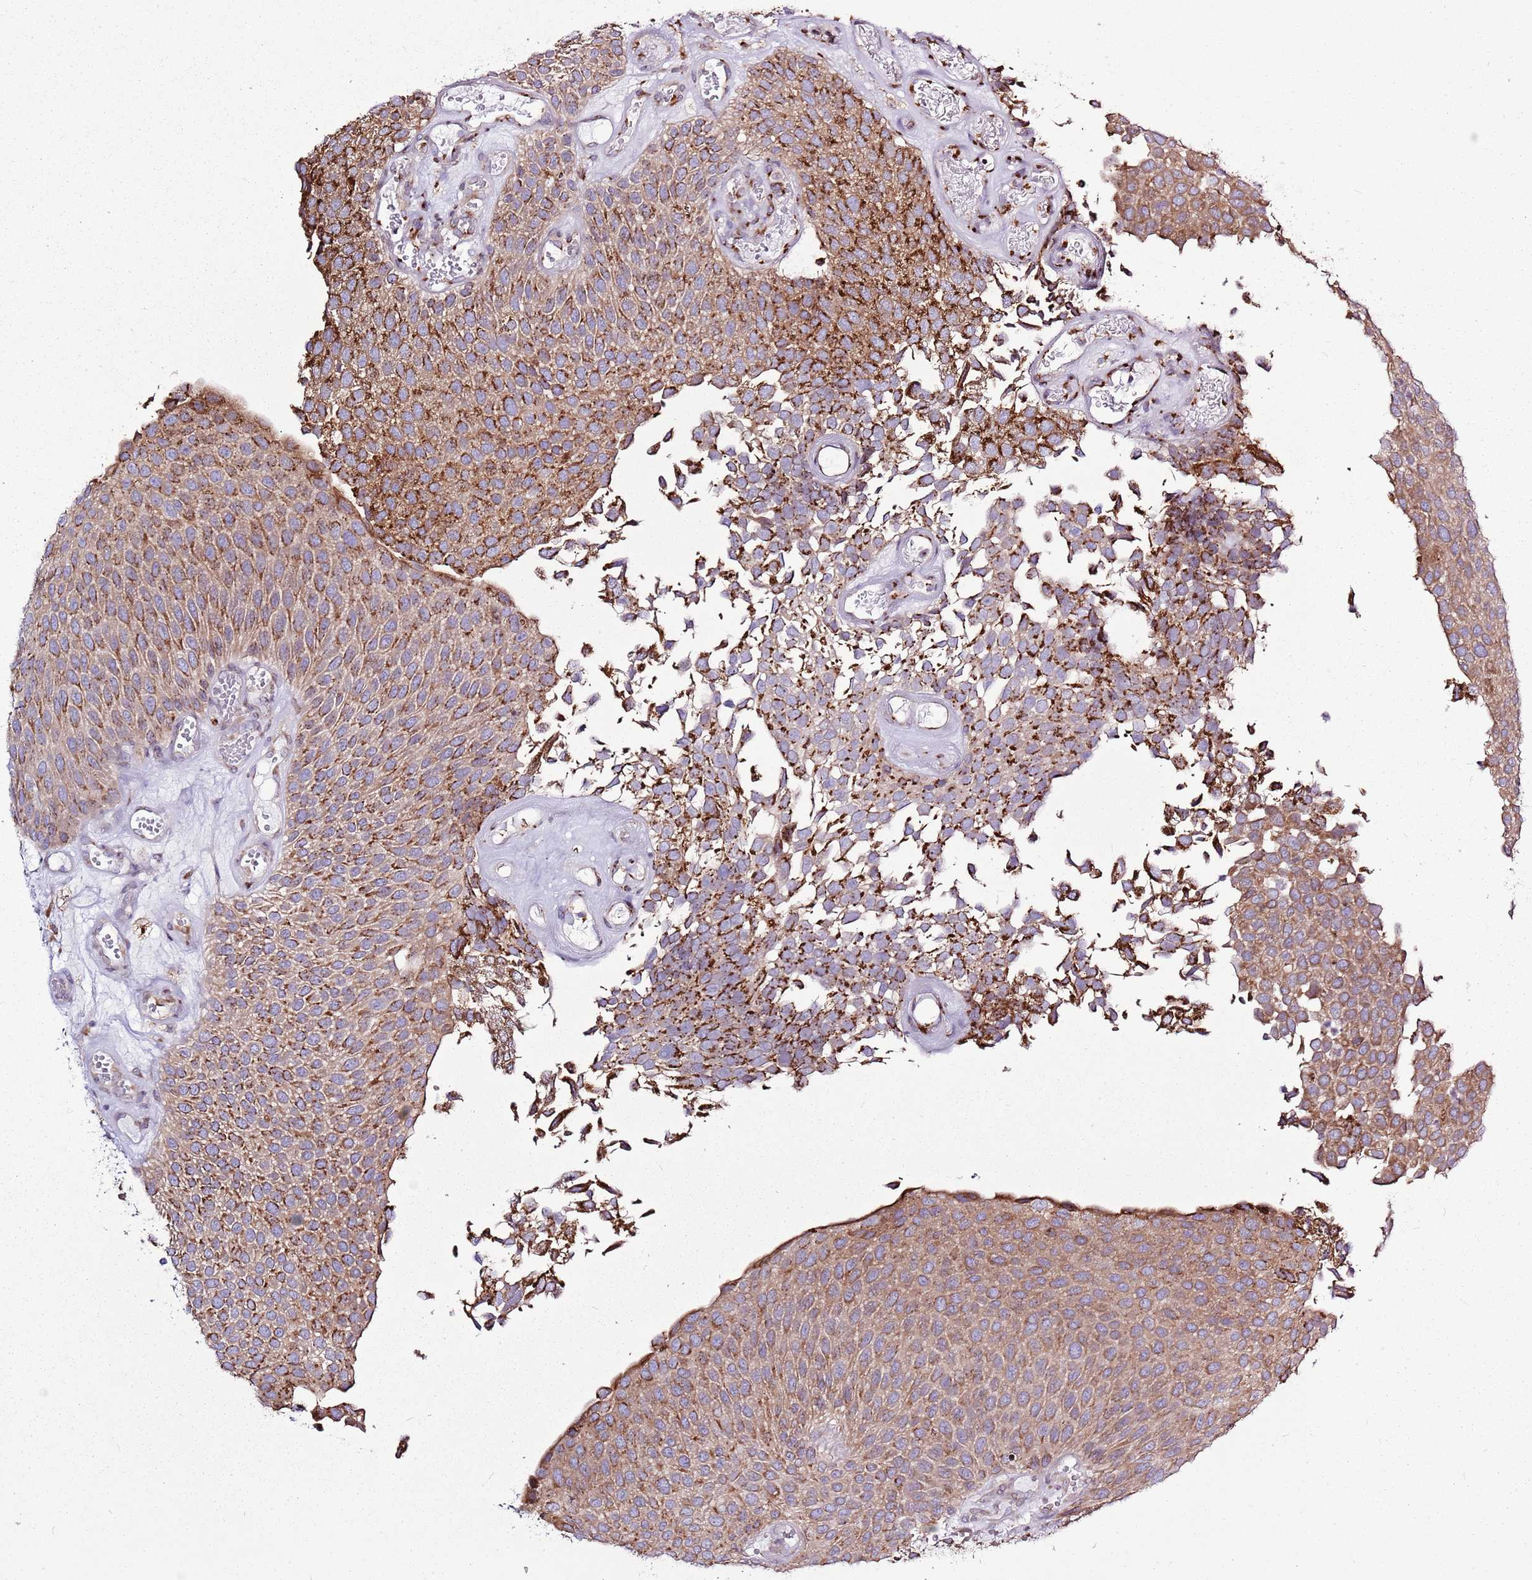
{"staining": {"intensity": "strong", "quantity": "25%-75%", "location": "cytoplasmic/membranous"}, "tissue": "urothelial cancer", "cell_type": "Tumor cells", "image_type": "cancer", "snomed": [{"axis": "morphology", "description": "Urothelial carcinoma, Low grade"}, {"axis": "topography", "description": "Urinary bladder"}], "caption": "Human urothelial cancer stained for a protein (brown) exhibits strong cytoplasmic/membranous positive expression in about 25%-75% of tumor cells.", "gene": "TMED10", "patient": {"sex": "male", "age": 89}}